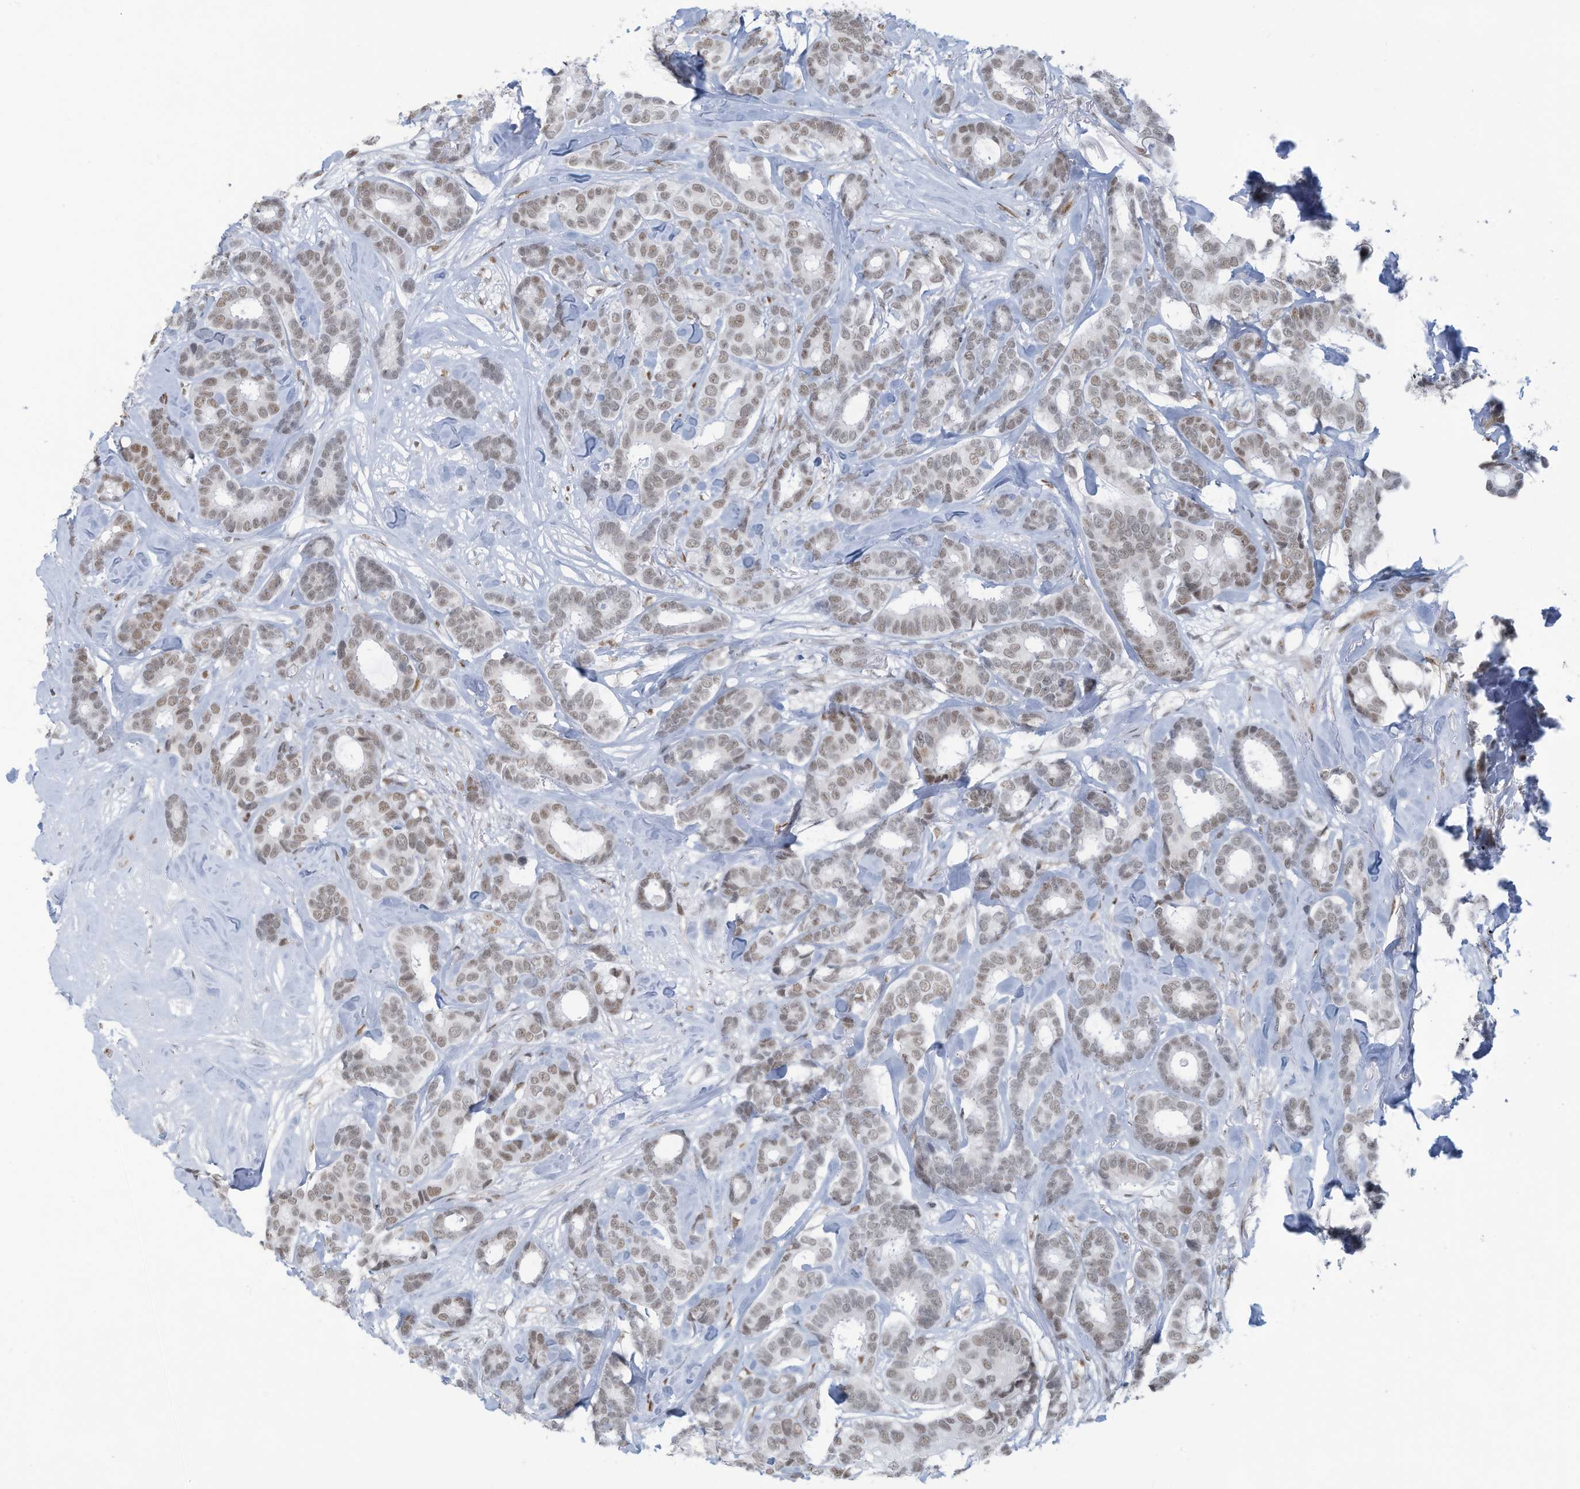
{"staining": {"intensity": "weak", "quantity": ">75%", "location": "nuclear"}, "tissue": "breast cancer", "cell_type": "Tumor cells", "image_type": "cancer", "snomed": [{"axis": "morphology", "description": "Duct carcinoma"}, {"axis": "topography", "description": "Breast"}], "caption": "Immunohistochemical staining of human infiltrating ductal carcinoma (breast) shows low levels of weak nuclear protein staining in approximately >75% of tumor cells.", "gene": "SARNP", "patient": {"sex": "female", "age": 87}}